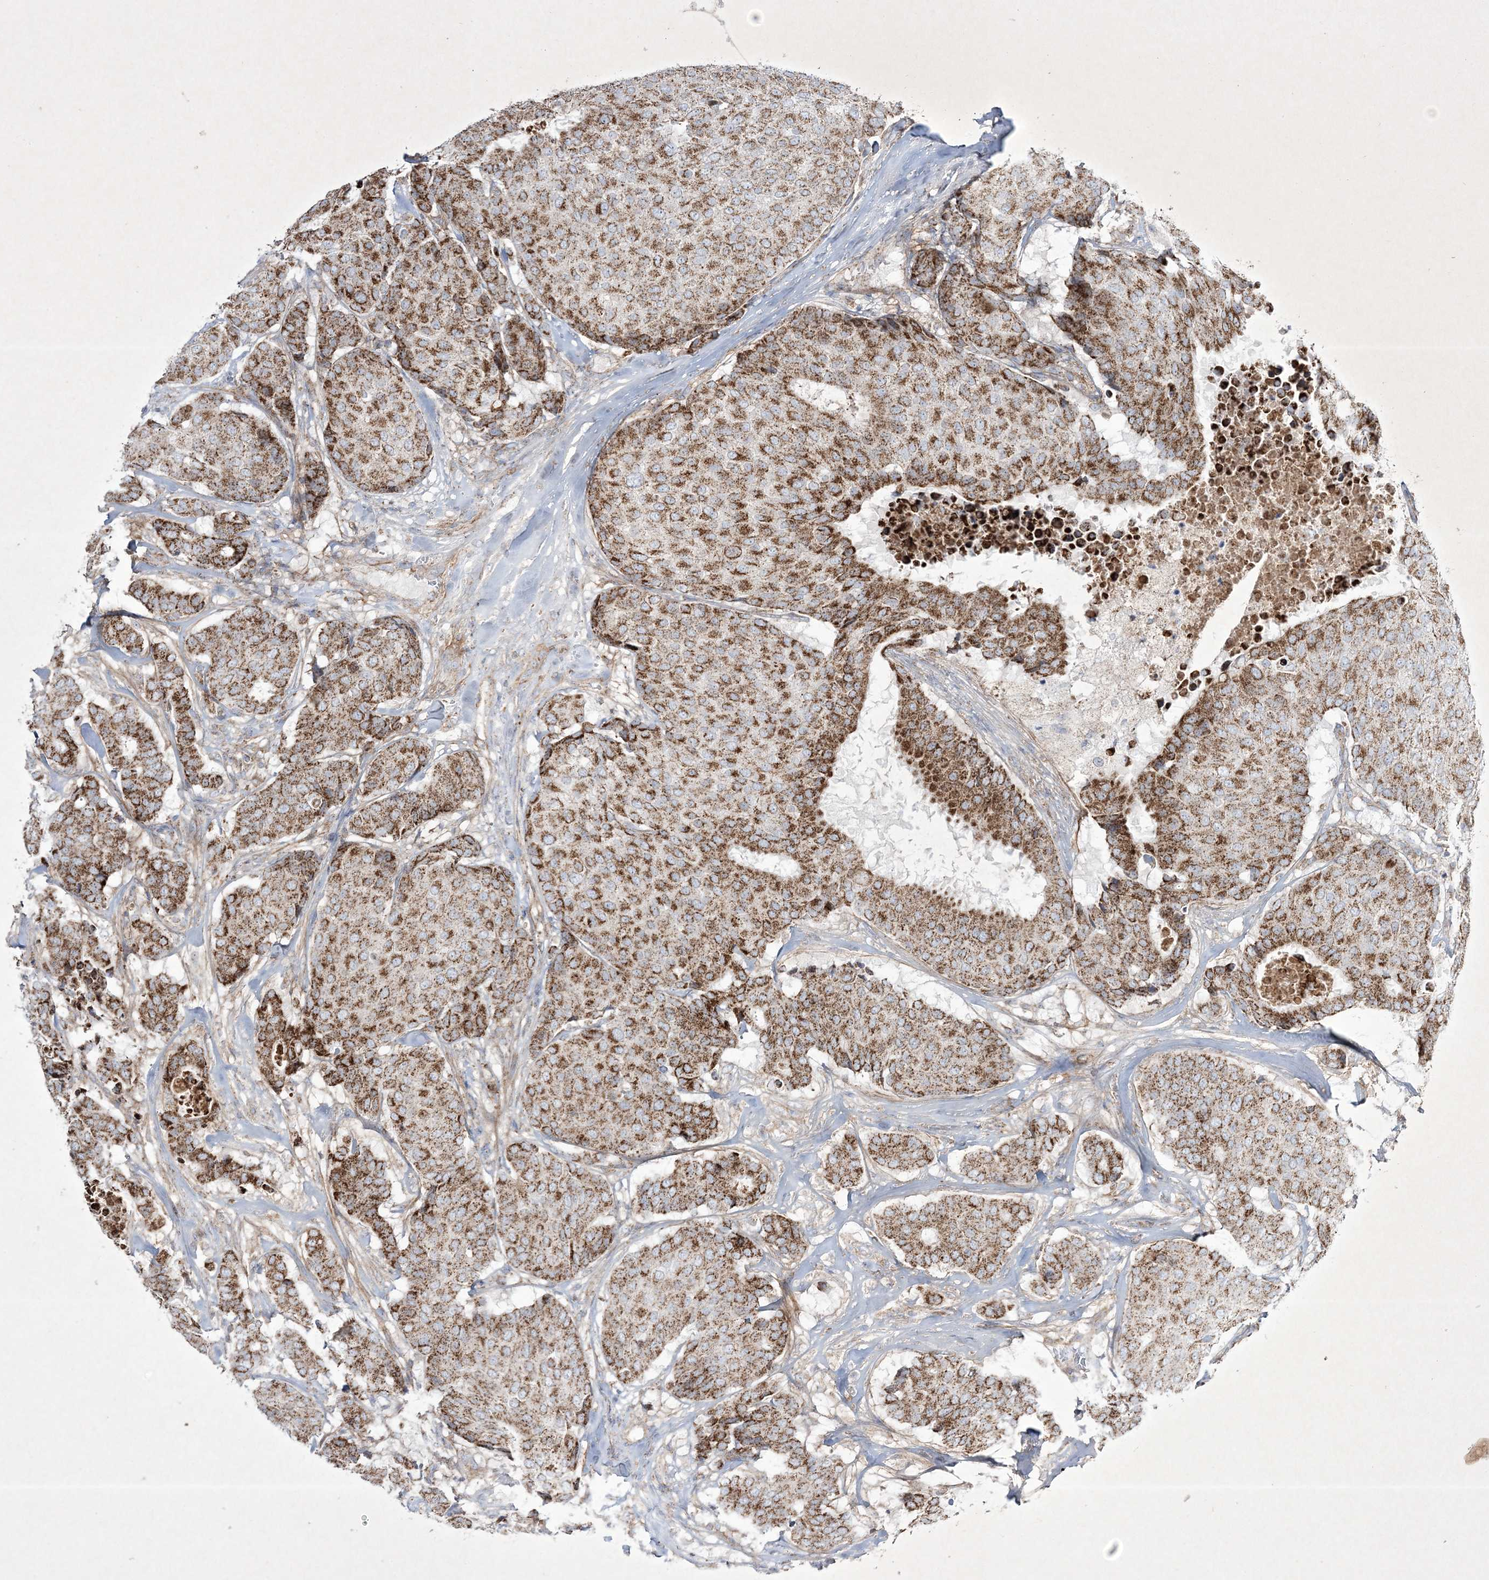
{"staining": {"intensity": "moderate", "quantity": ">75%", "location": "cytoplasmic/membranous"}, "tissue": "breast cancer", "cell_type": "Tumor cells", "image_type": "cancer", "snomed": [{"axis": "morphology", "description": "Duct carcinoma"}, {"axis": "topography", "description": "Breast"}], "caption": "Tumor cells reveal medium levels of moderate cytoplasmic/membranous positivity in about >75% of cells in human breast cancer.", "gene": "RICTOR", "patient": {"sex": "female", "age": 75}}